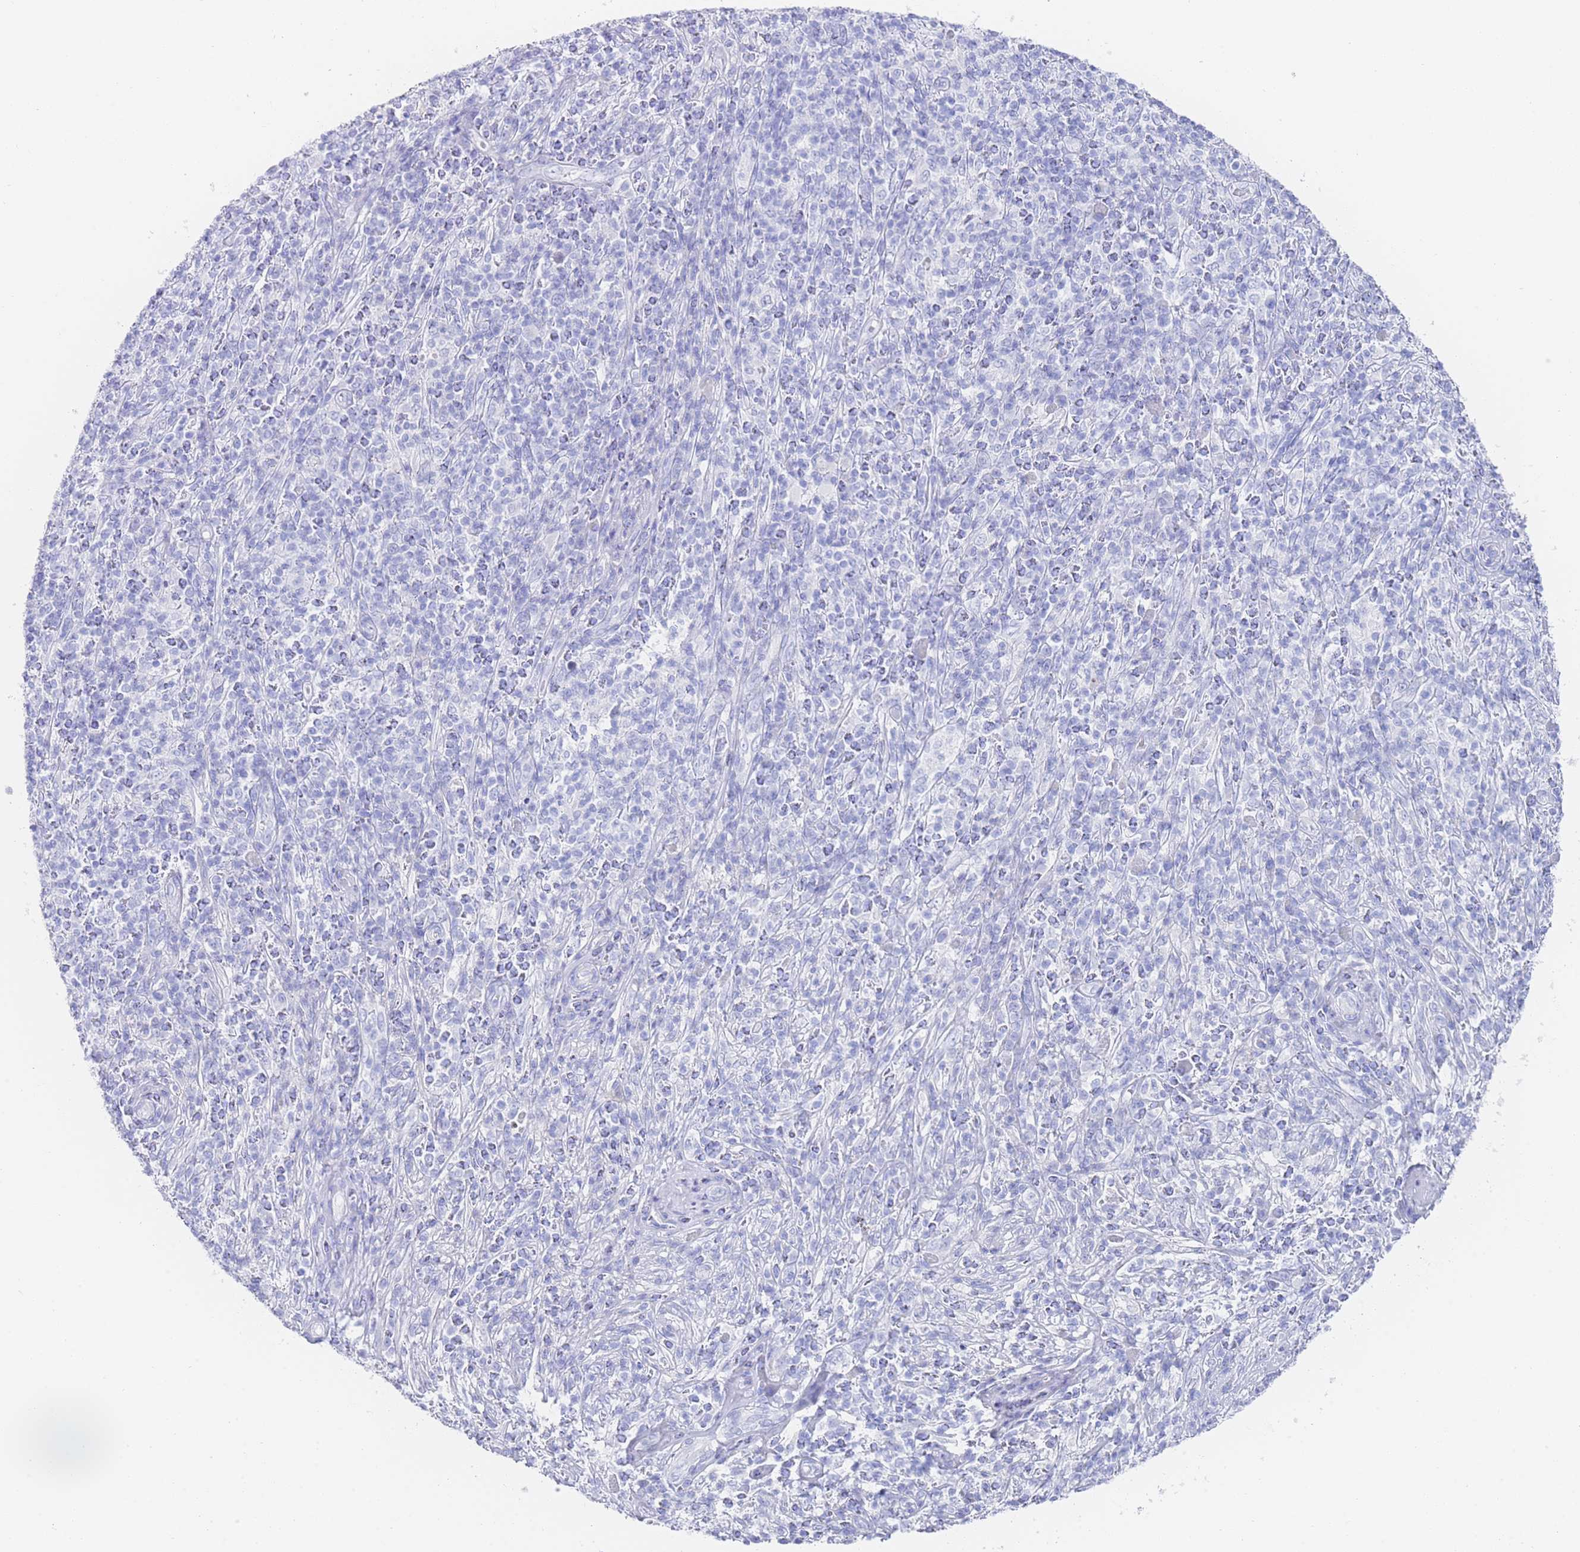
{"staining": {"intensity": "negative", "quantity": "none", "location": "none"}, "tissue": "melanoma", "cell_type": "Tumor cells", "image_type": "cancer", "snomed": [{"axis": "morphology", "description": "Malignant melanoma, NOS"}, {"axis": "topography", "description": "Skin"}], "caption": "Immunohistochemistry of human malignant melanoma shows no positivity in tumor cells.", "gene": "LRRC37A", "patient": {"sex": "male", "age": 66}}